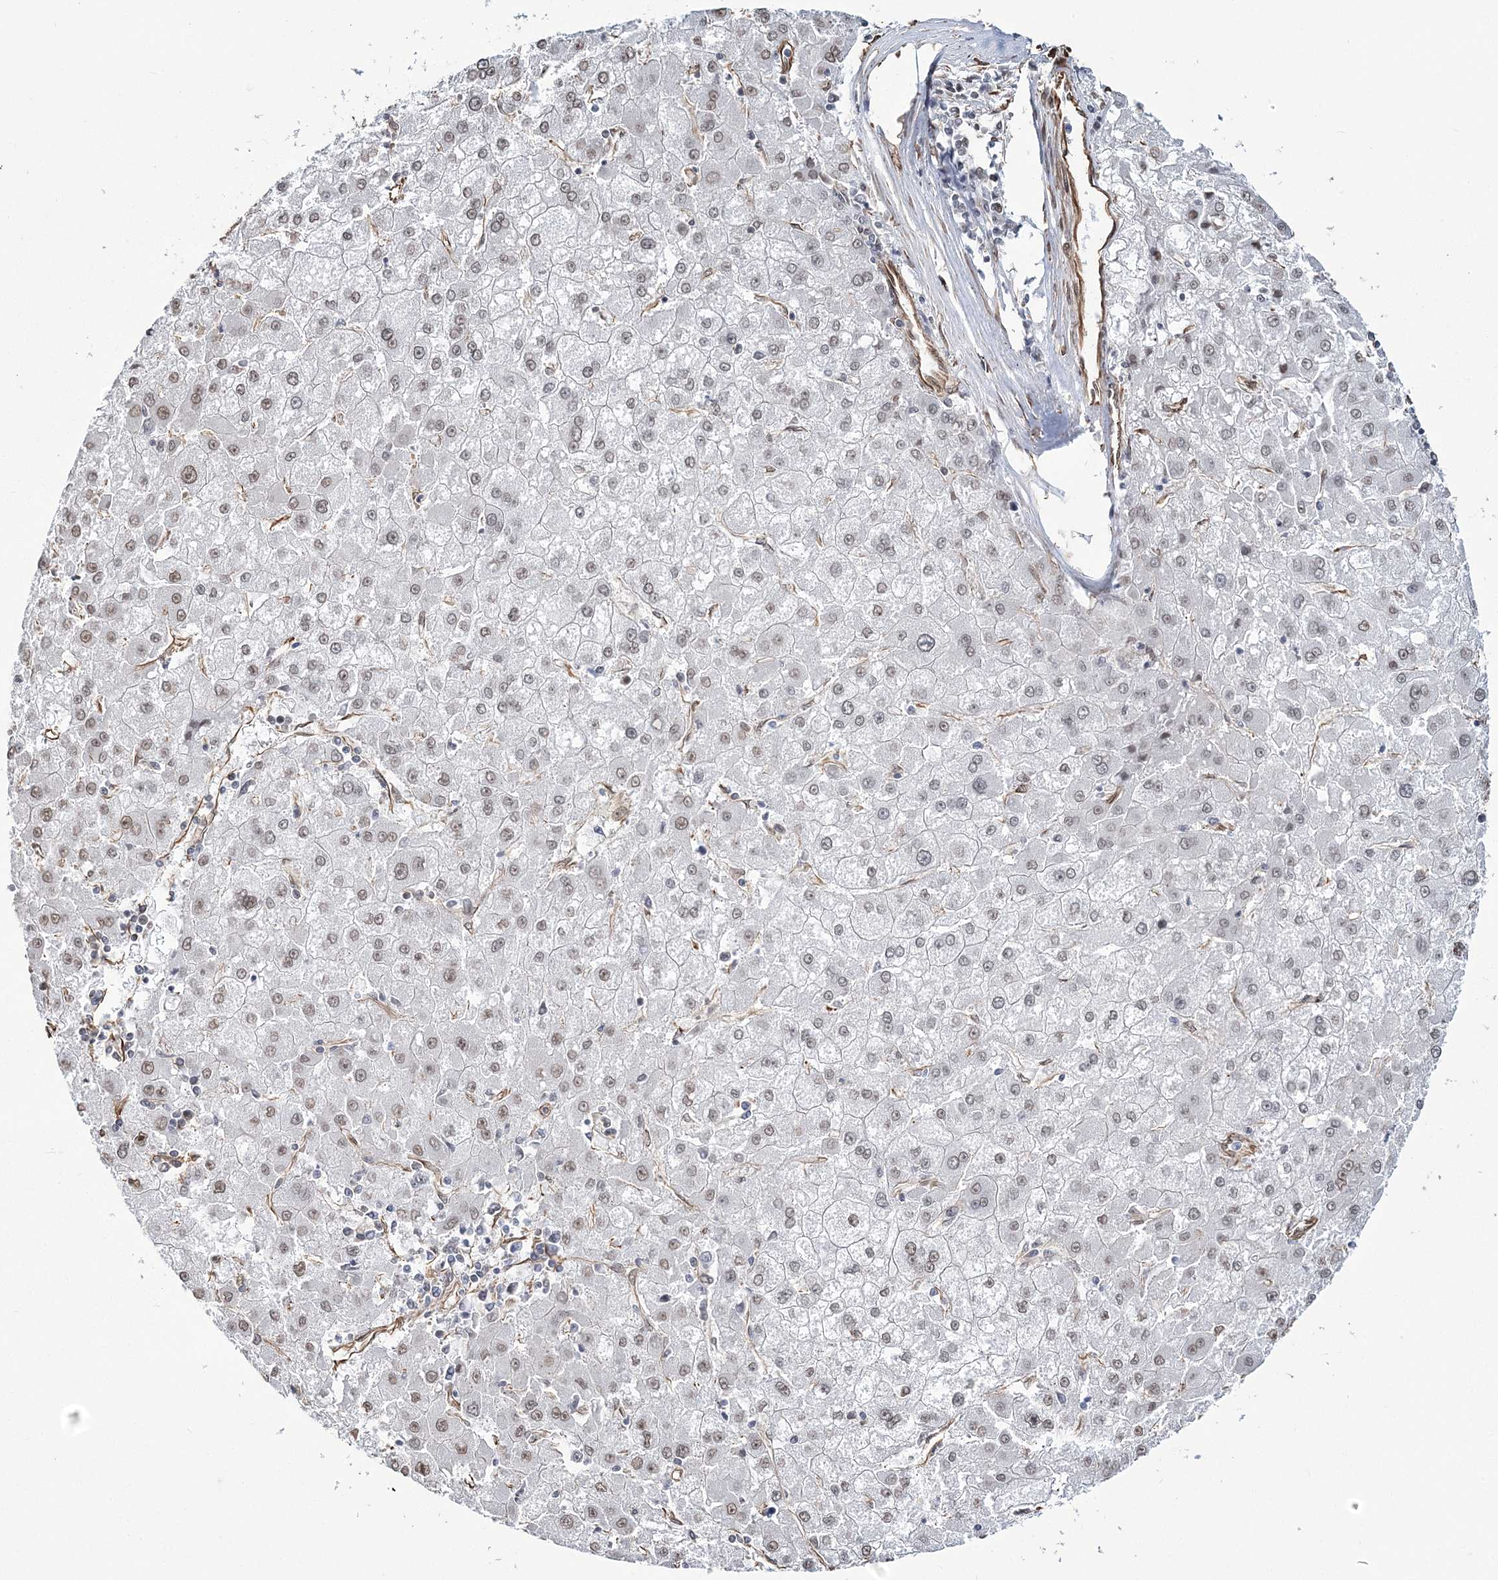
{"staining": {"intensity": "weak", "quantity": "25%-75%", "location": "nuclear"}, "tissue": "liver cancer", "cell_type": "Tumor cells", "image_type": "cancer", "snomed": [{"axis": "morphology", "description": "Carcinoma, Hepatocellular, NOS"}, {"axis": "topography", "description": "Liver"}], "caption": "Tumor cells reveal low levels of weak nuclear expression in approximately 25%-75% of cells in human liver hepatocellular carcinoma.", "gene": "ATP11B", "patient": {"sex": "male", "age": 72}}